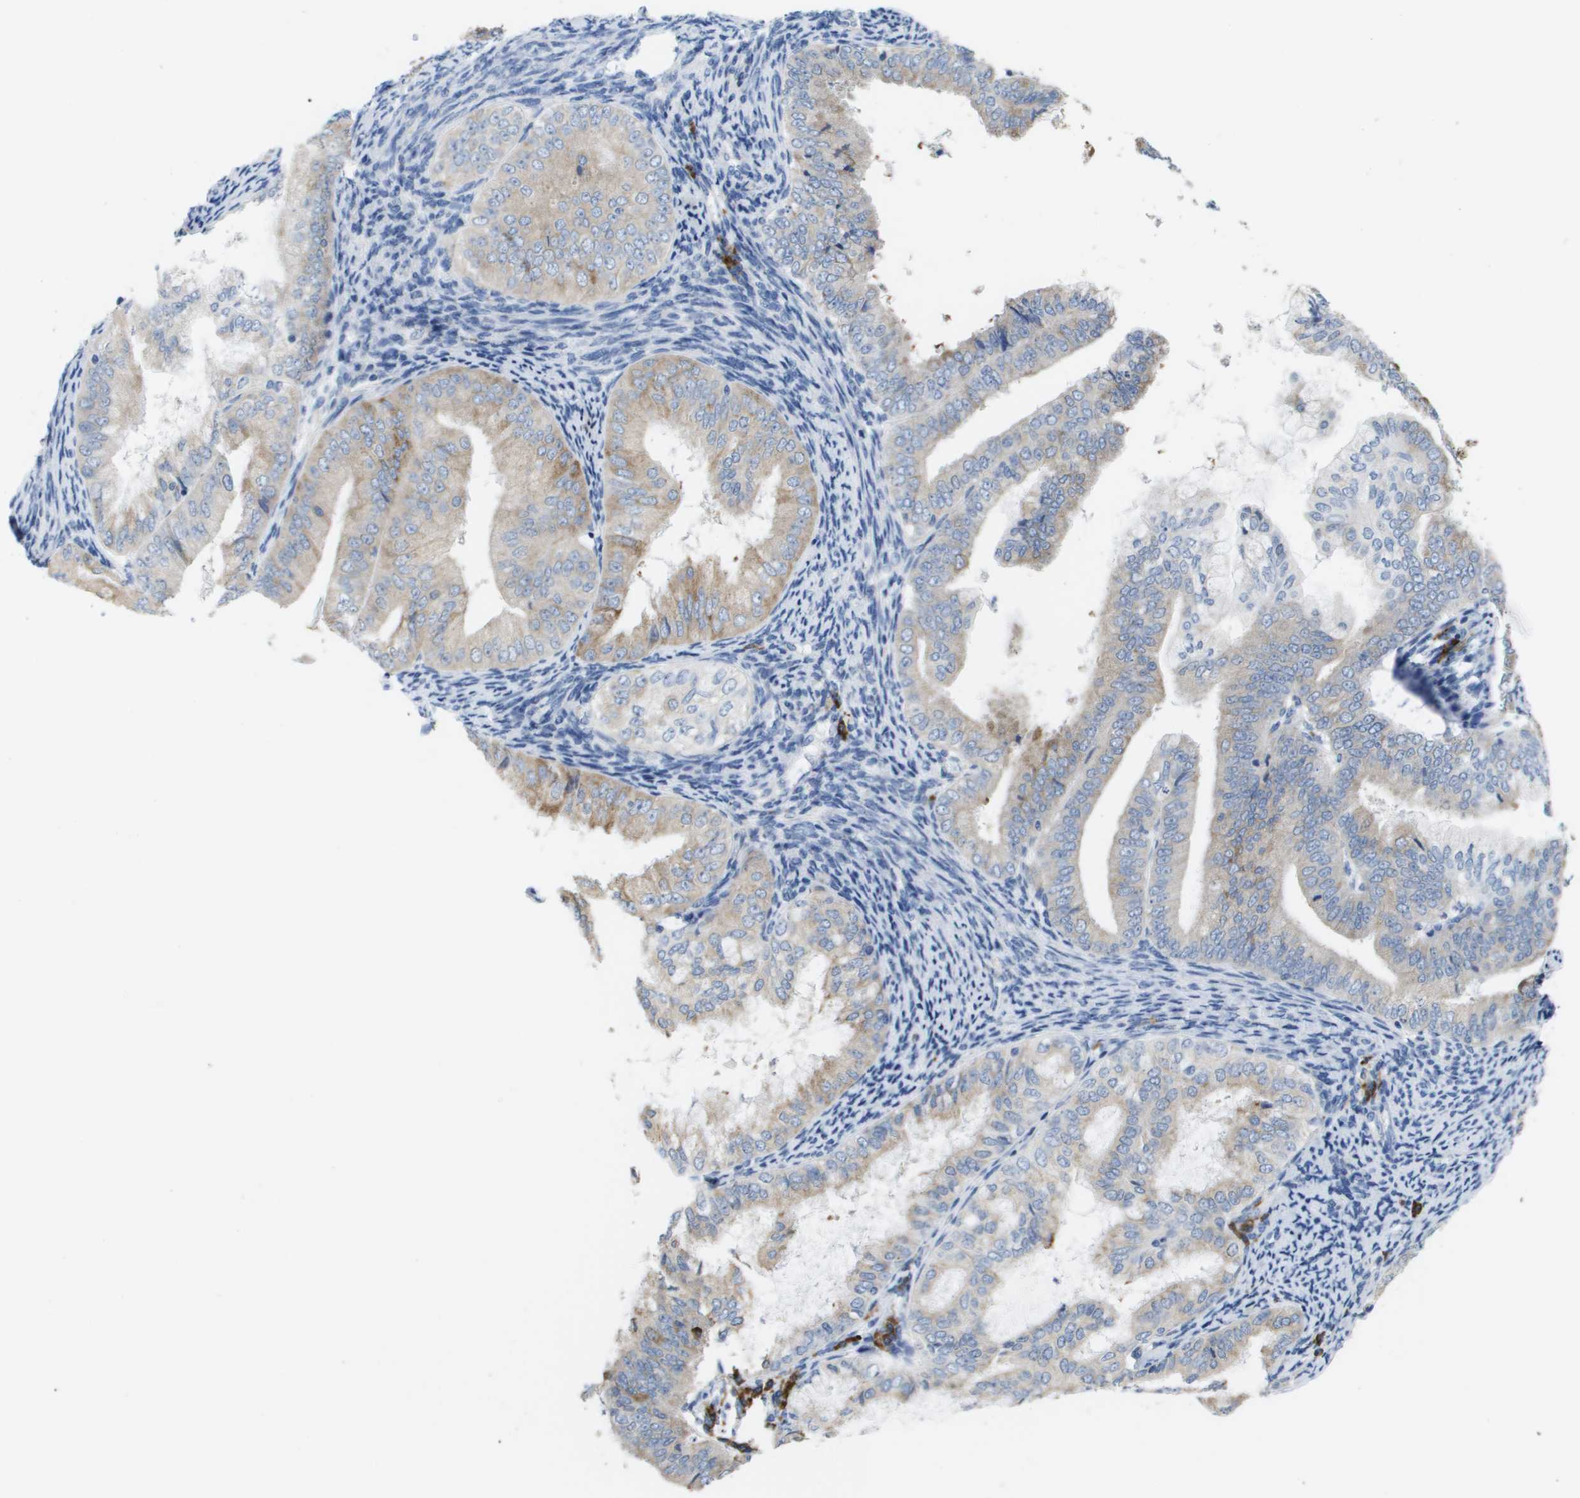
{"staining": {"intensity": "moderate", "quantity": "<25%", "location": "cytoplasmic/membranous"}, "tissue": "endometrial cancer", "cell_type": "Tumor cells", "image_type": "cancer", "snomed": [{"axis": "morphology", "description": "Adenocarcinoma, NOS"}, {"axis": "topography", "description": "Endometrium"}], "caption": "There is low levels of moderate cytoplasmic/membranous positivity in tumor cells of adenocarcinoma (endometrial), as demonstrated by immunohistochemical staining (brown color).", "gene": "CD3G", "patient": {"sex": "female", "age": 63}}